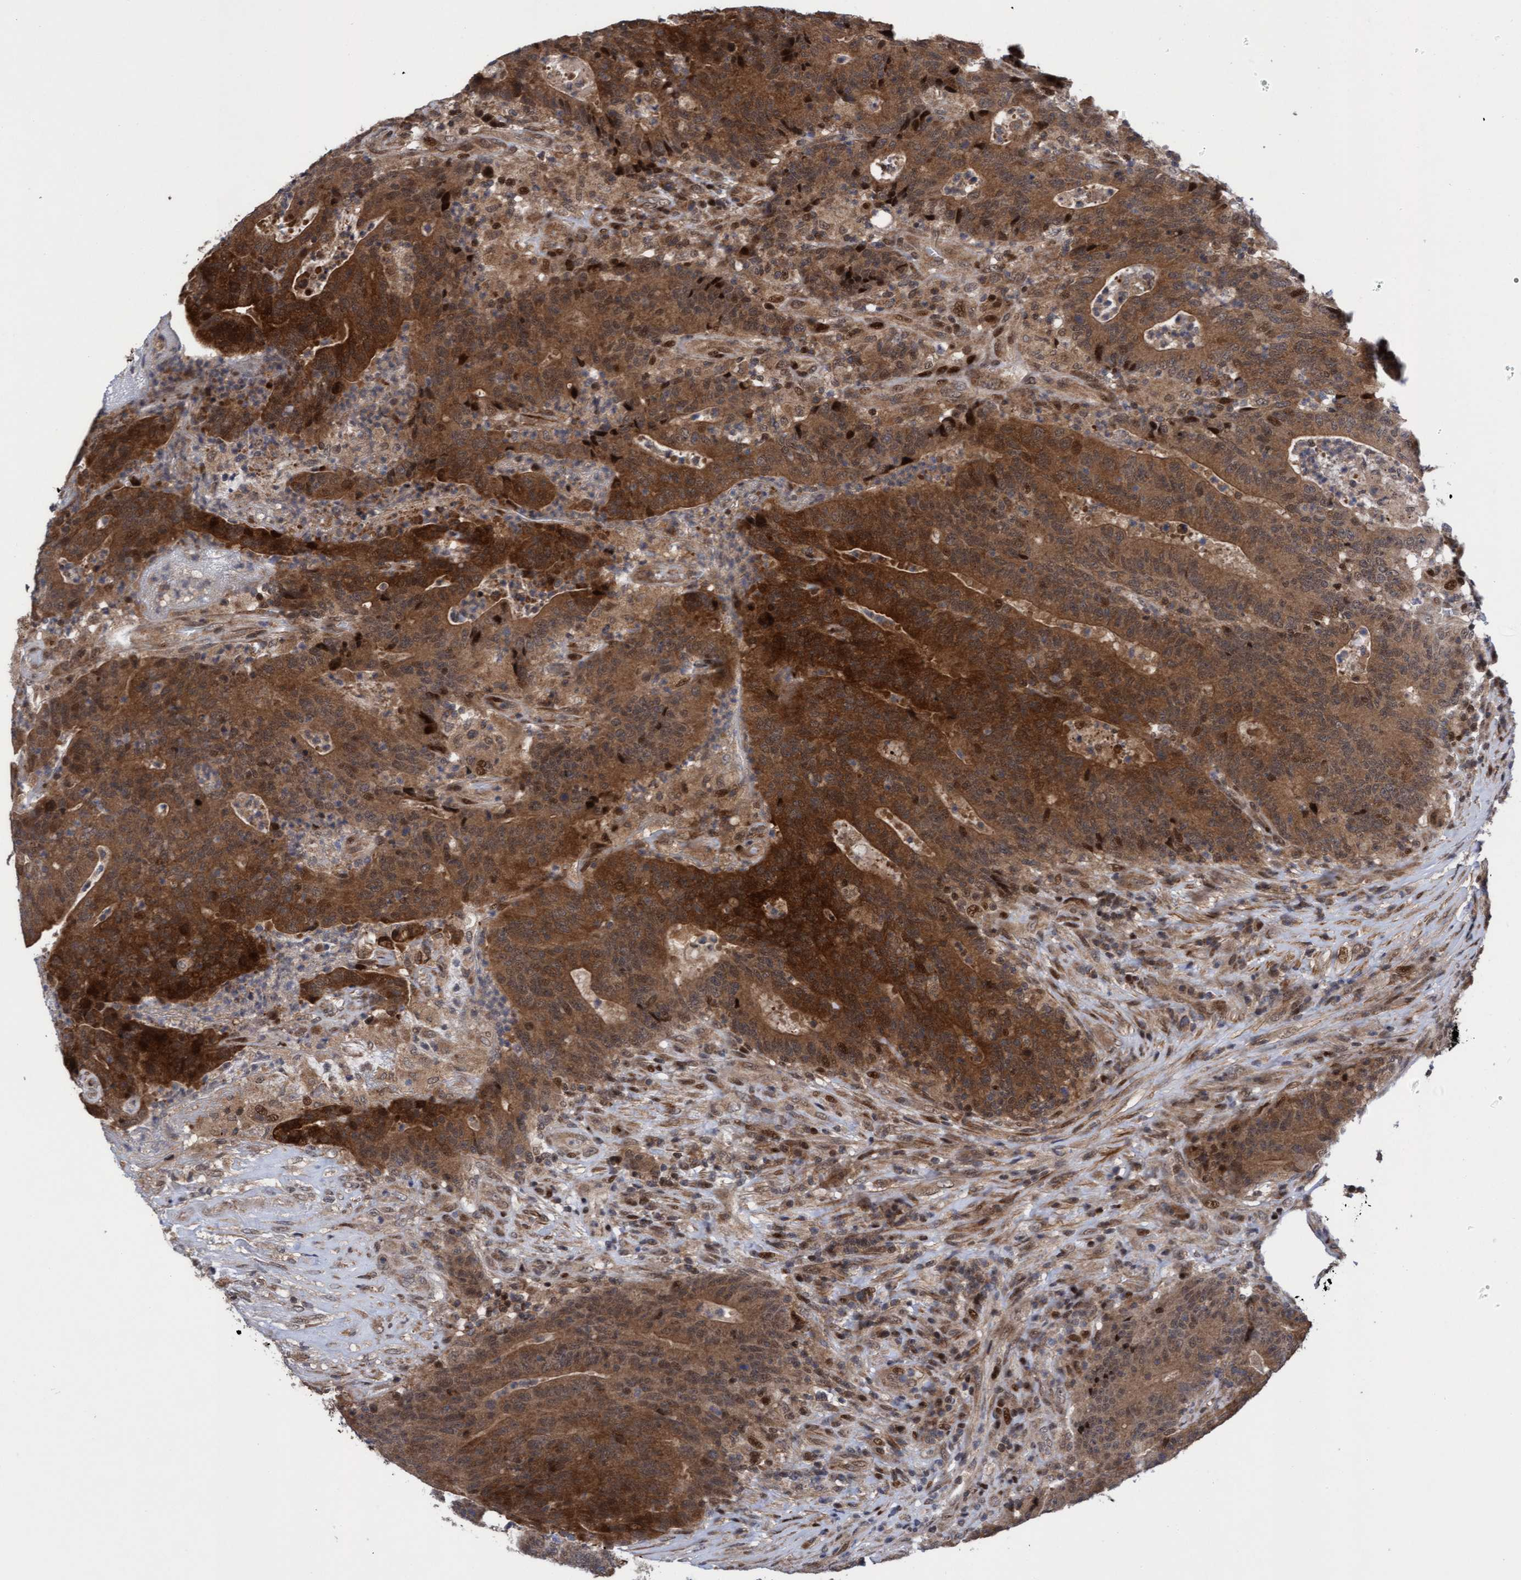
{"staining": {"intensity": "strong", "quantity": ">75%", "location": "cytoplasmic/membranous"}, "tissue": "colorectal cancer", "cell_type": "Tumor cells", "image_type": "cancer", "snomed": [{"axis": "morphology", "description": "Normal tissue, NOS"}, {"axis": "morphology", "description": "Adenocarcinoma, NOS"}, {"axis": "topography", "description": "Colon"}], "caption": "Immunohistochemical staining of adenocarcinoma (colorectal) demonstrates high levels of strong cytoplasmic/membranous protein positivity in about >75% of tumor cells. The protein of interest is shown in brown color, while the nuclei are stained blue.", "gene": "ITFG1", "patient": {"sex": "female", "age": 75}}